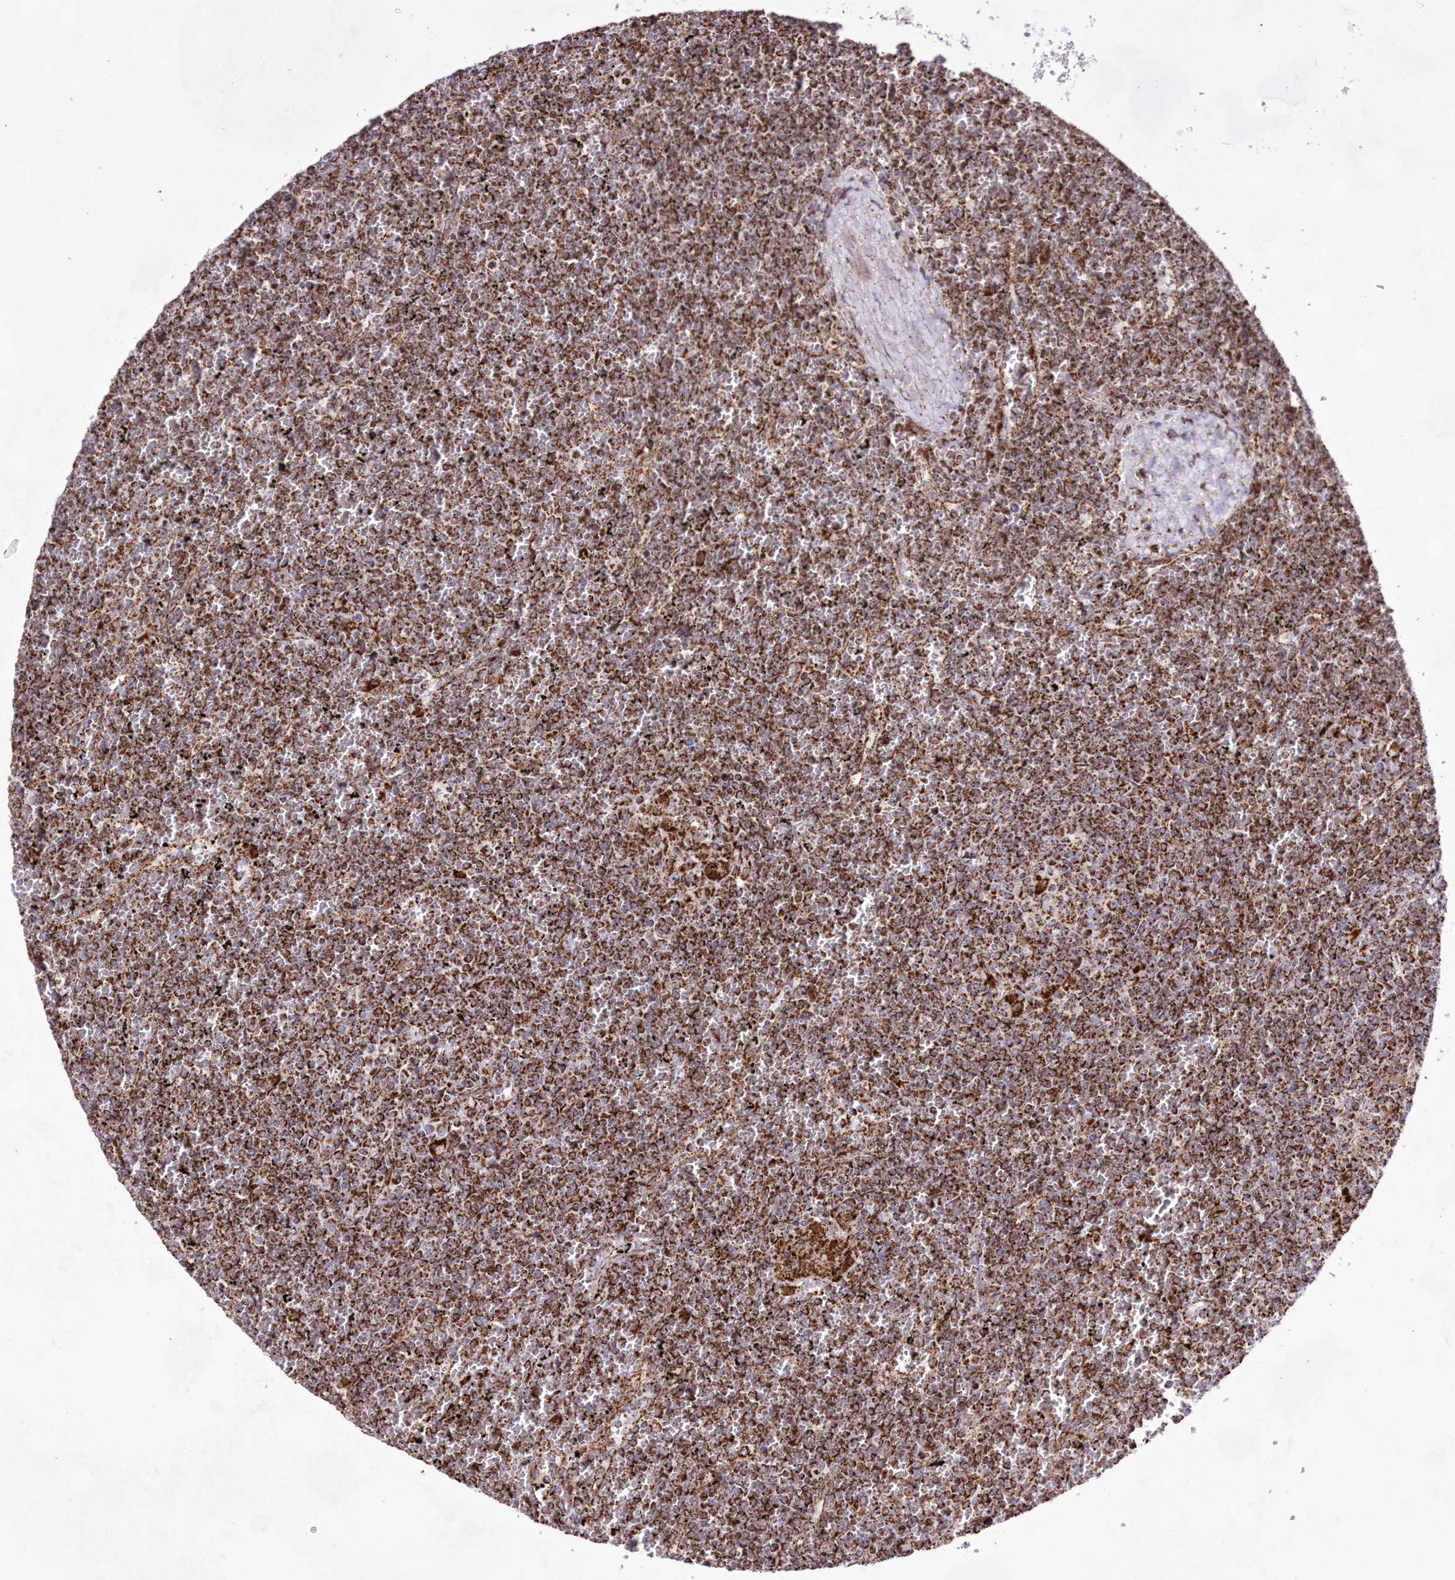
{"staining": {"intensity": "strong", "quantity": ">75%", "location": "cytoplasmic/membranous"}, "tissue": "lymphoma", "cell_type": "Tumor cells", "image_type": "cancer", "snomed": [{"axis": "morphology", "description": "Malignant lymphoma, non-Hodgkin's type, Low grade"}, {"axis": "topography", "description": "Spleen"}], "caption": "This image demonstrates lymphoma stained with IHC to label a protein in brown. The cytoplasmic/membranous of tumor cells show strong positivity for the protein. Nuclei are counter-stained blue.", "gene": "HADHB", "patient": {"sex": "female", "age": 19}}